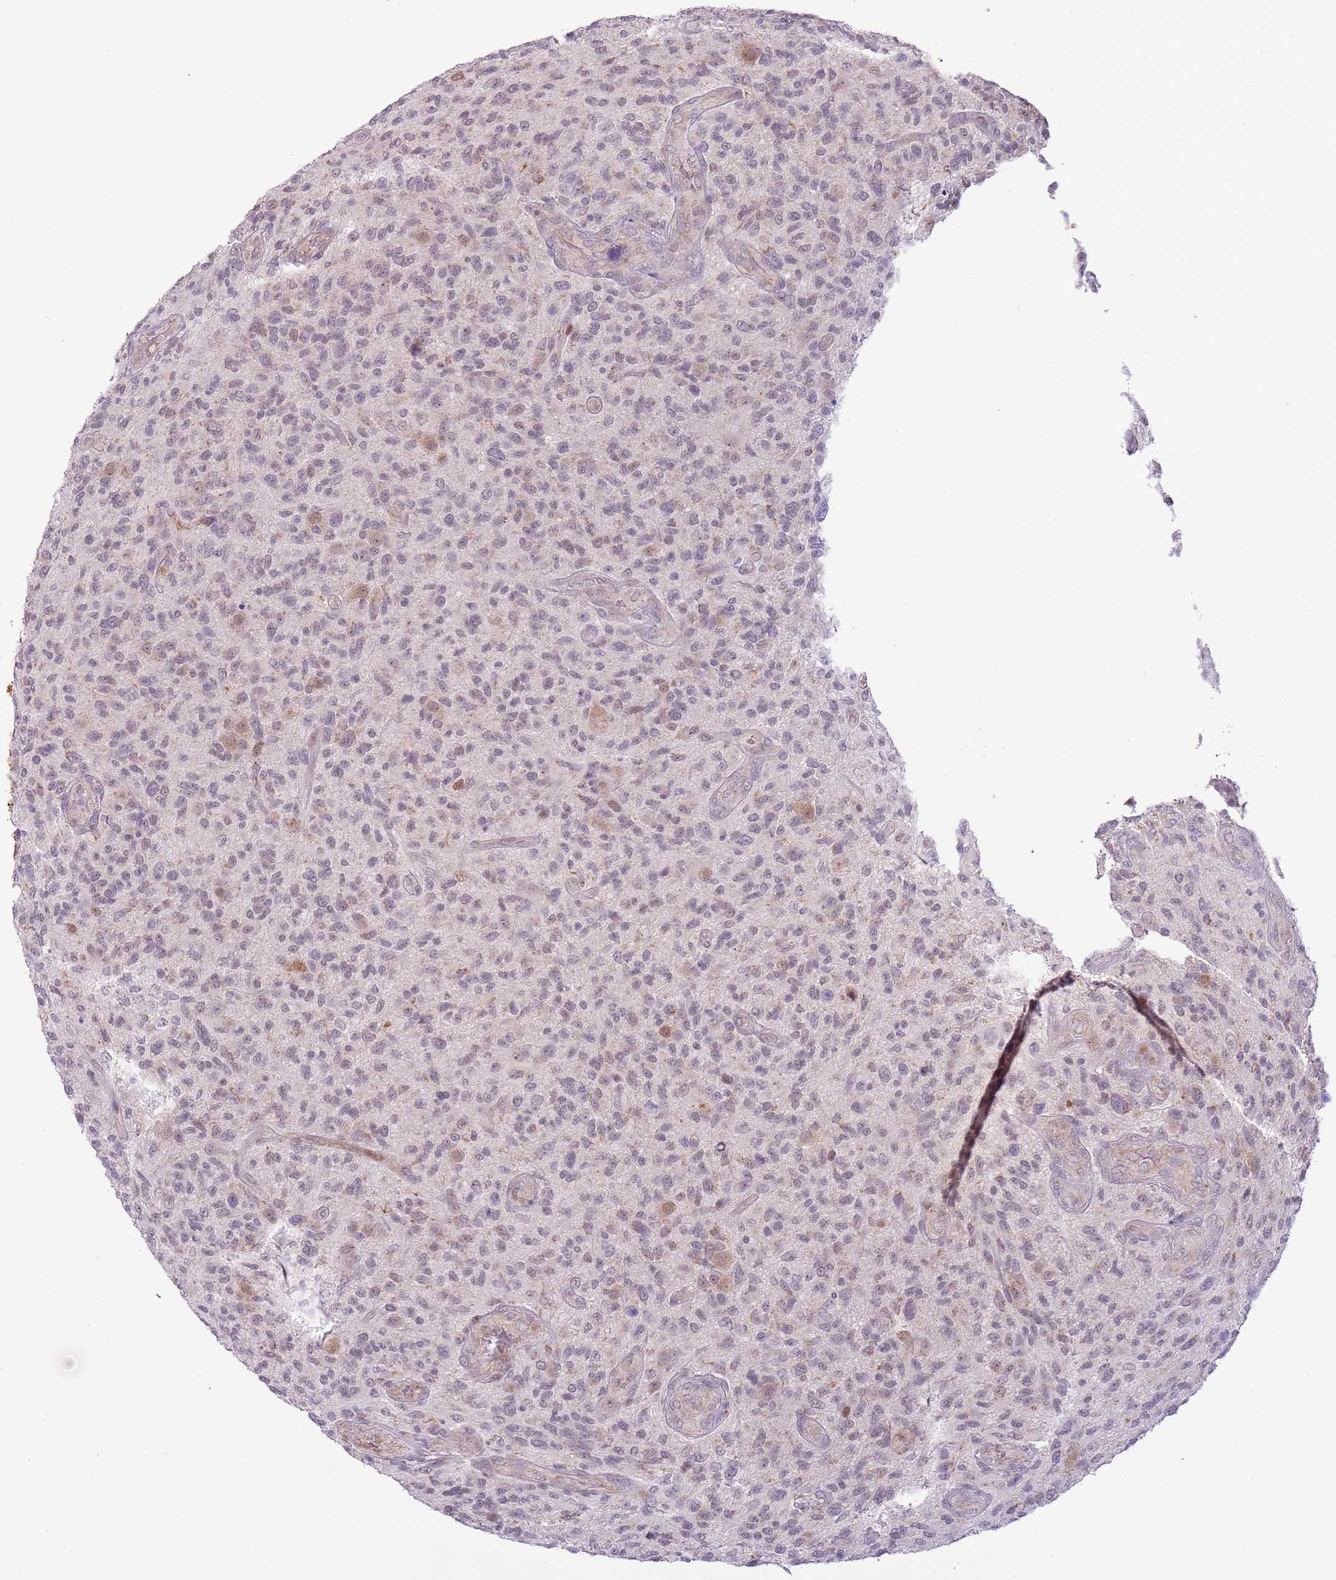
{"staining": {"intensity": "negative", "quantity": "none", "location": "none"}, "tissue": "glioma", "cell_type": "Tumor cells", "image_type": "cancer", "snomed": [{"axis": "morphology", "description": "Glioma, malignant, High grade"}, {"axis": "topography", "description": "Brain"}], "caption": "Tumor cells are negative for protein expression in human glioma.", "gene": "MLLT11", "patient": {"sex": "male", "age": 47}}